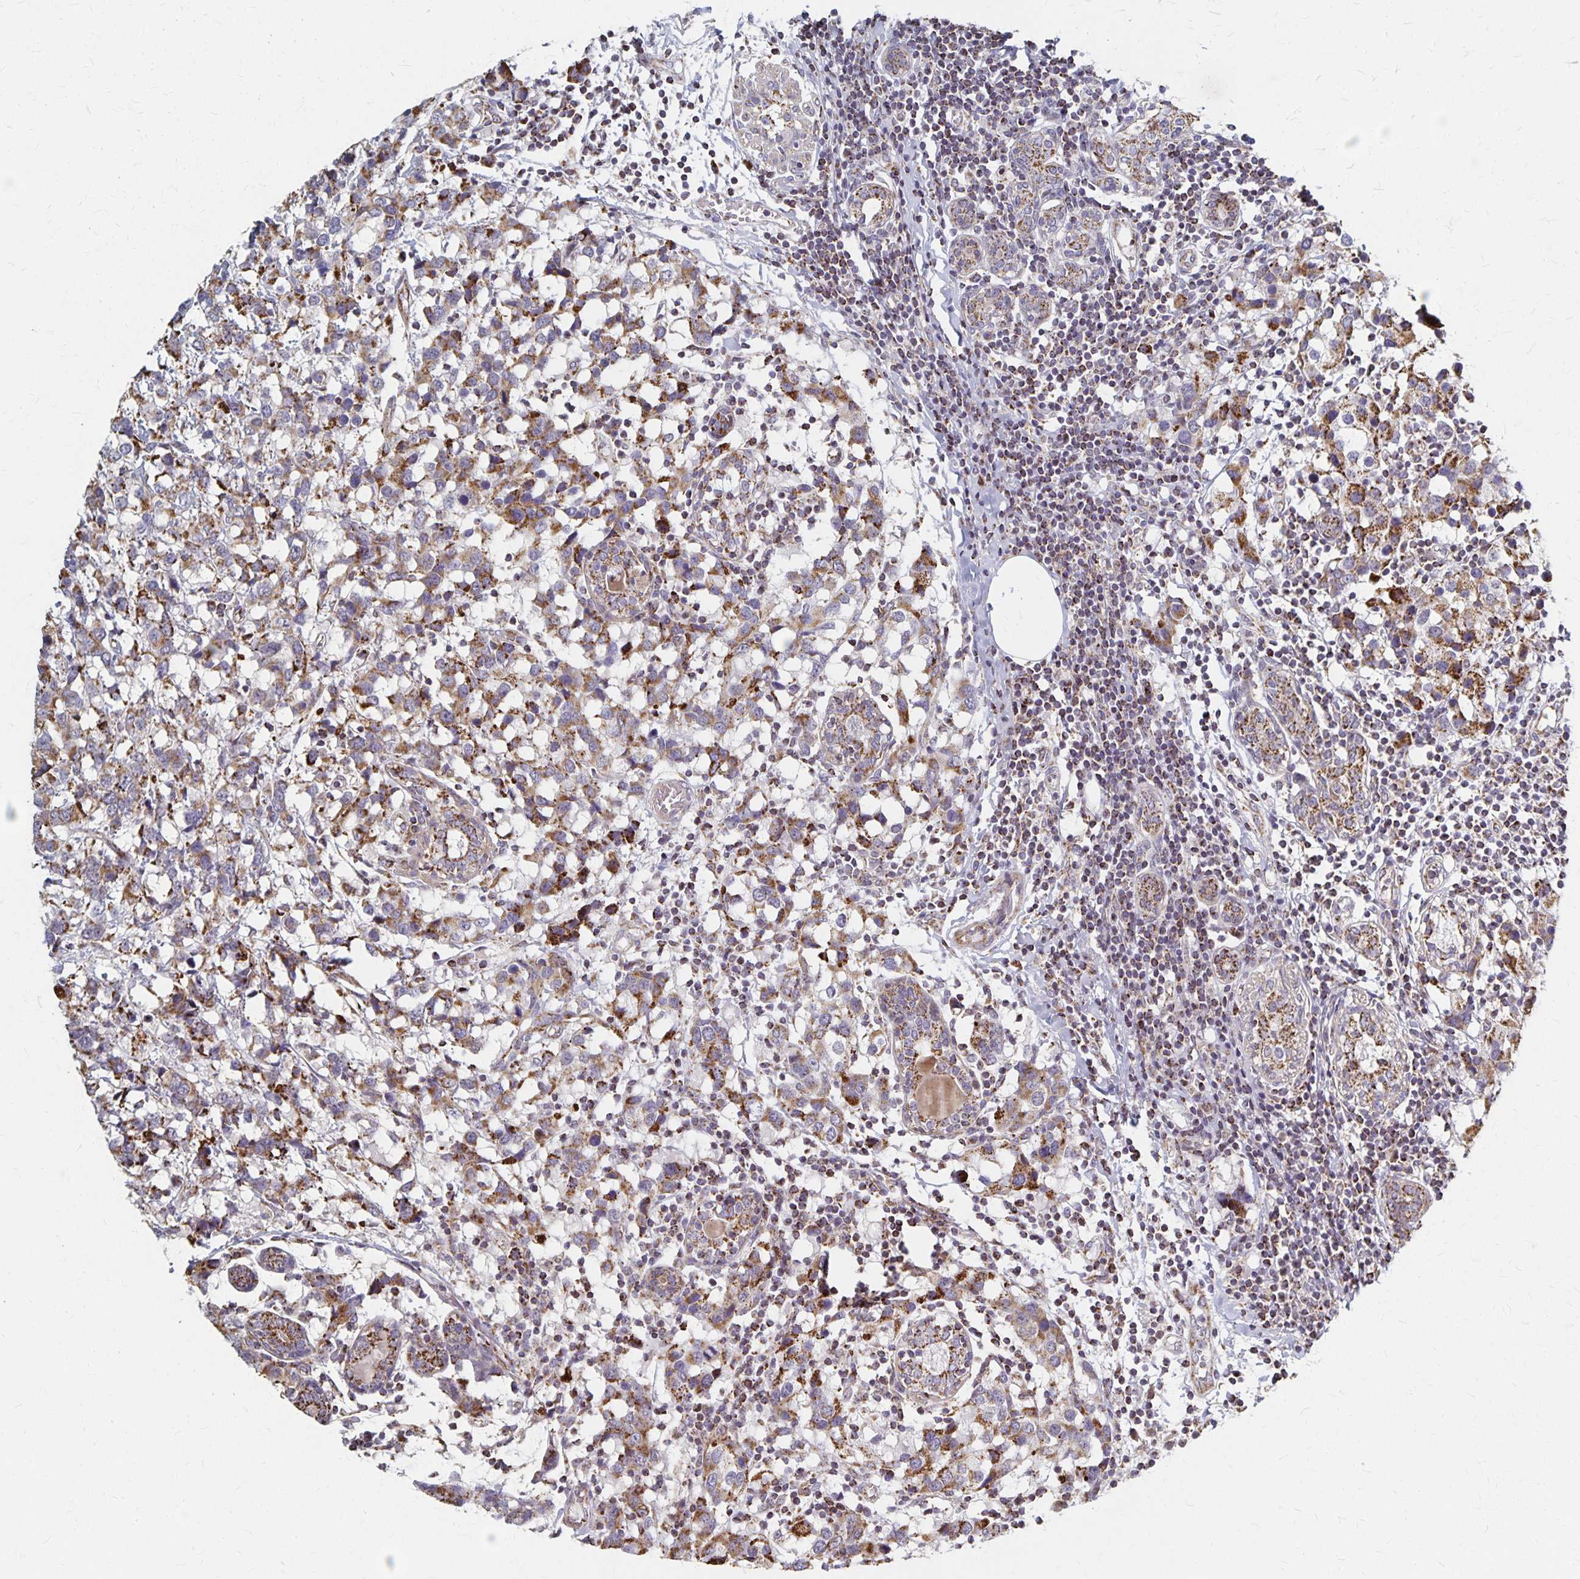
{"staining": {"intensity": "moderate", "quantity": ">75%", "location": "cytoplasmic/membranous"}, "tissue": "breast cancer", "cell_type": "Tumor cells", "image_type": "cancer", "snomed": [{"axis": "morphology", "description": "Lobular carcinoma"}, {"axis": "topography", "description": "Breast"}], "caption": "The immunohistochemical stain labels moderate cytoplasmic/membranous staining in tumor cells of breast lobular carcinoma tissue. (Stains: DAB in brown, nuclei in blue, Microscopy: brightfield microscopy at high magnification).", "gene": "DYRK4", "patient": {"sex": "female", "age": 59}}